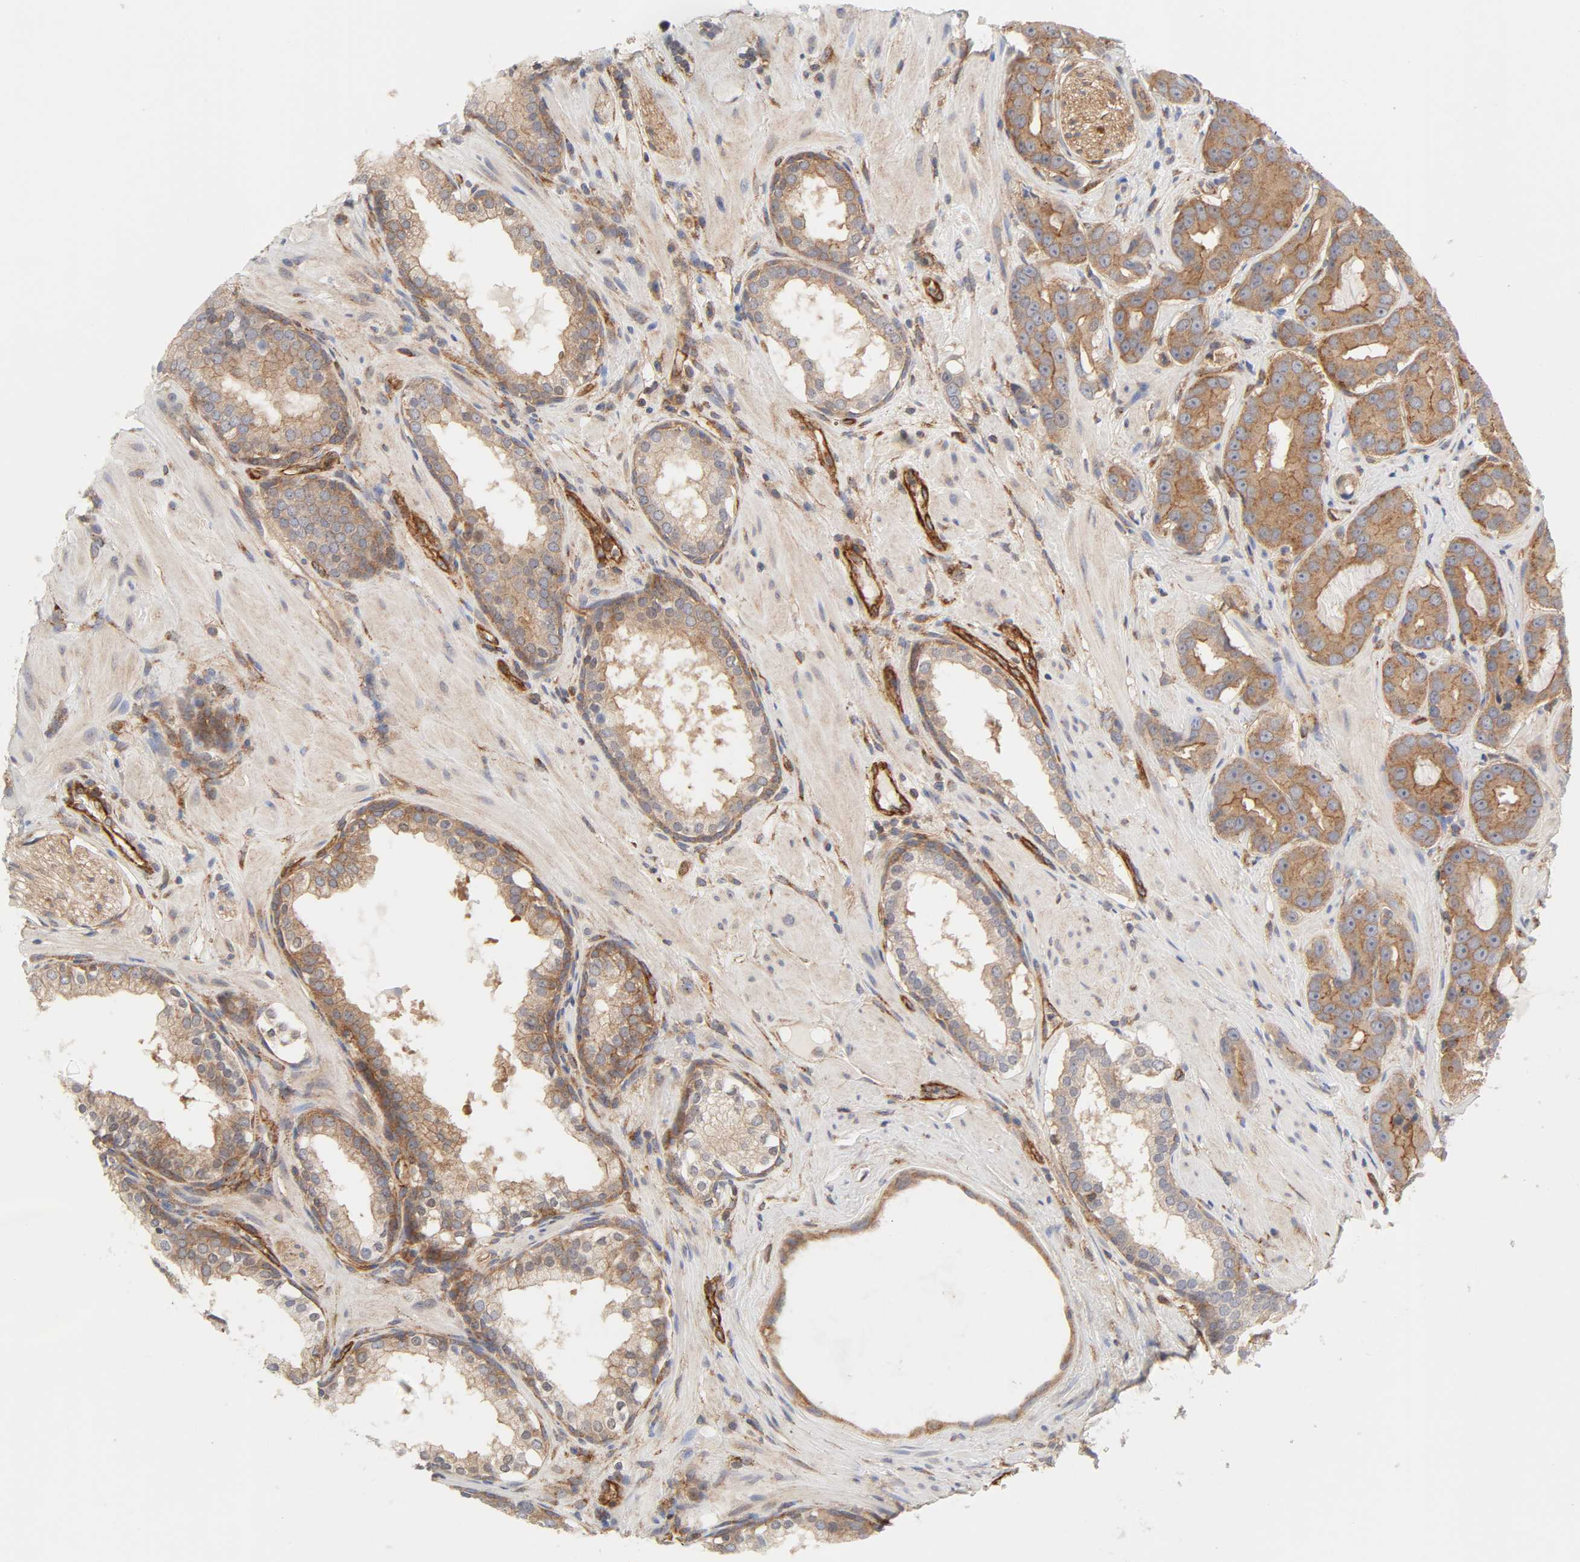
{"staining": {"intensity": "moderate", "quantity": ">75%", "location": "cytoplasmic/membranous"}, "tissue": "prostate cancer", "cell_type": "Tumor cells", "image_type": "cancer", "snomed": [{"axis": "morphology", "description": "Adenocarcinoma, Low grade"}, {"axis": "topography", "description": "Prostate"}], "caption": "IHC (DAB (3,3'-diaminobenzidine)) staining of prostate low-grade adenocarcinoma reveals moderate cytoplasmic/membranous protein expression in about >75% of tumor cells.", "gene": "AP2A1", "patient": {"sex": "male", "age": 59}}